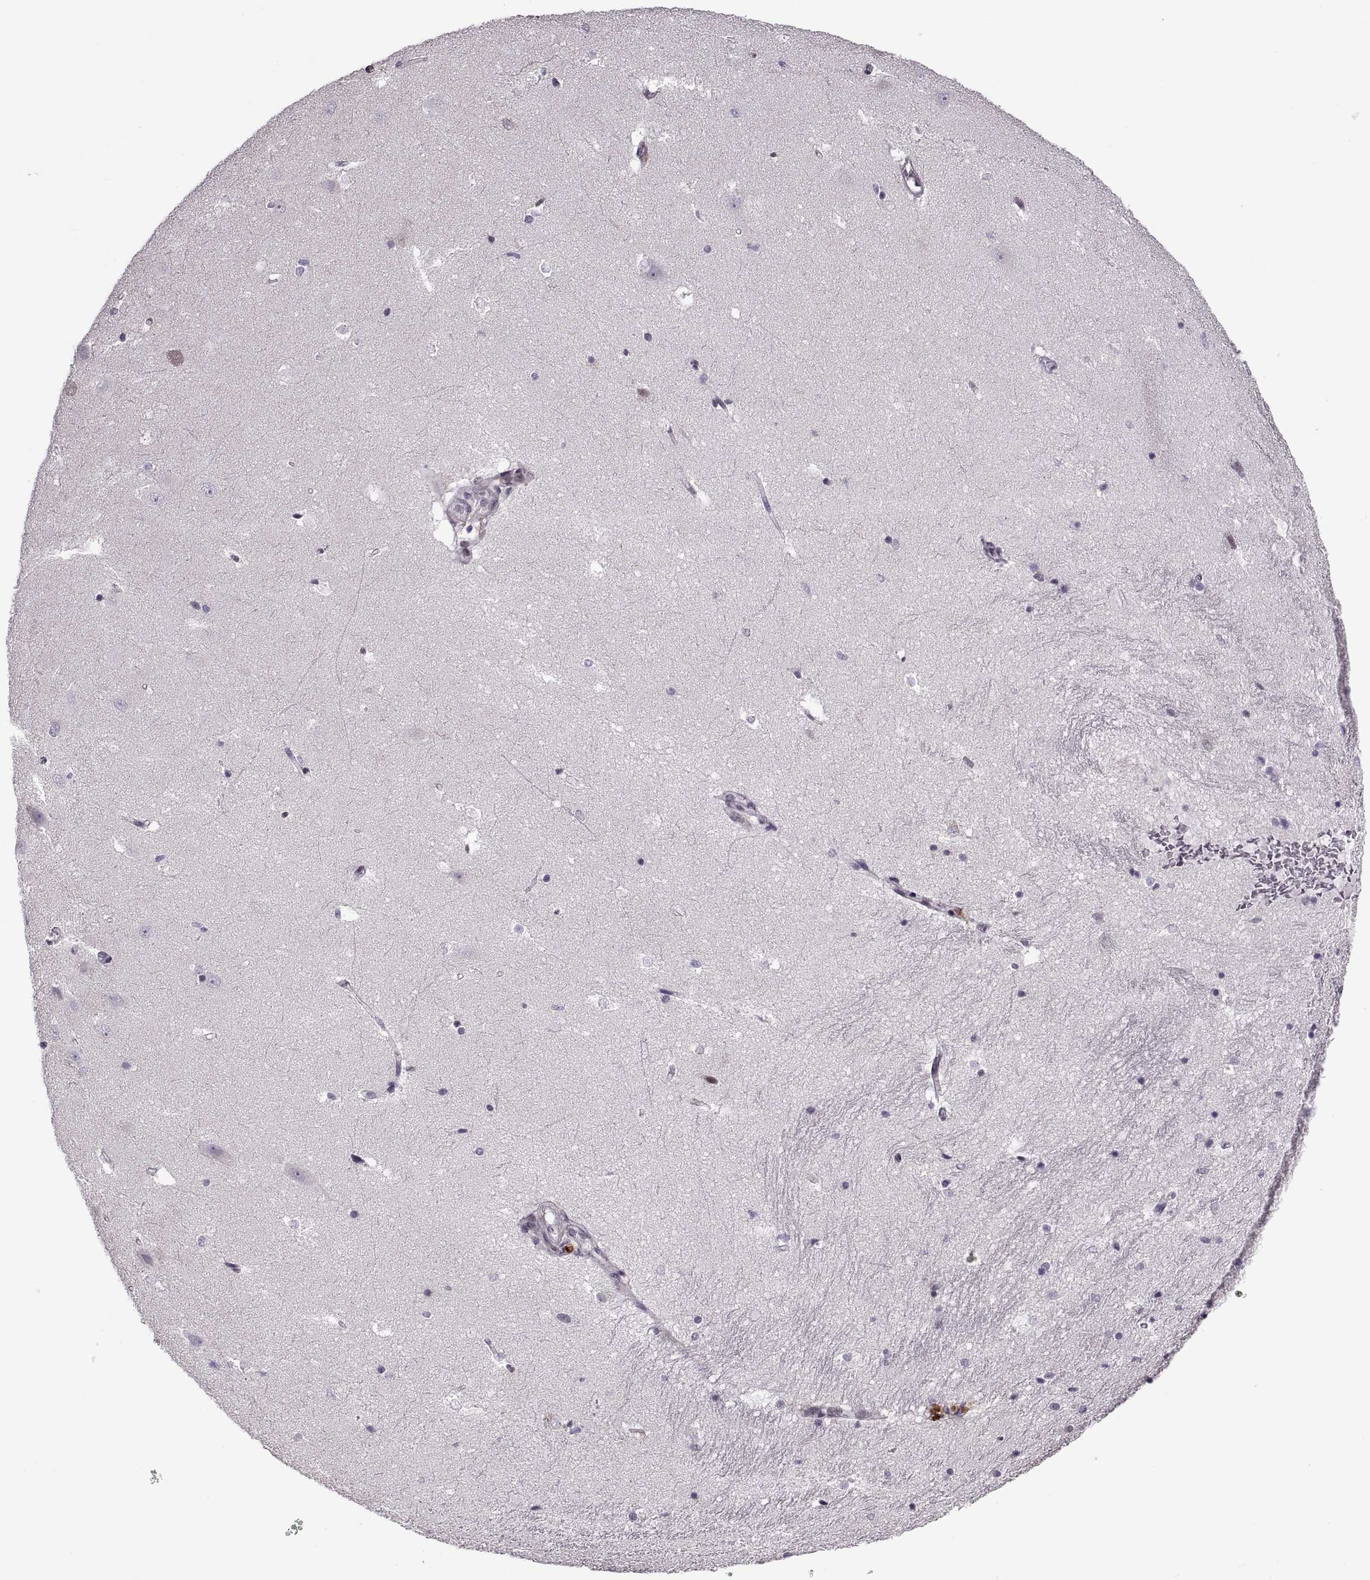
{"staining": {"intensity": "negative", "quantity": "none", "location": "none"}, "tissue": "hippocampus", "cell_type": "Glial cells", "image_type": "normal", "snomed": [{"axis": "morphology", "description": "Normal tissue, NOS"}, {"axis": "topography", "description": "Hippocampus"}], "caption": "IHC of normal human hippocampus exhibits no positivity in glial cells.", "gene": "PRSS37", "patient": {"sex": "male", "age": 44}}